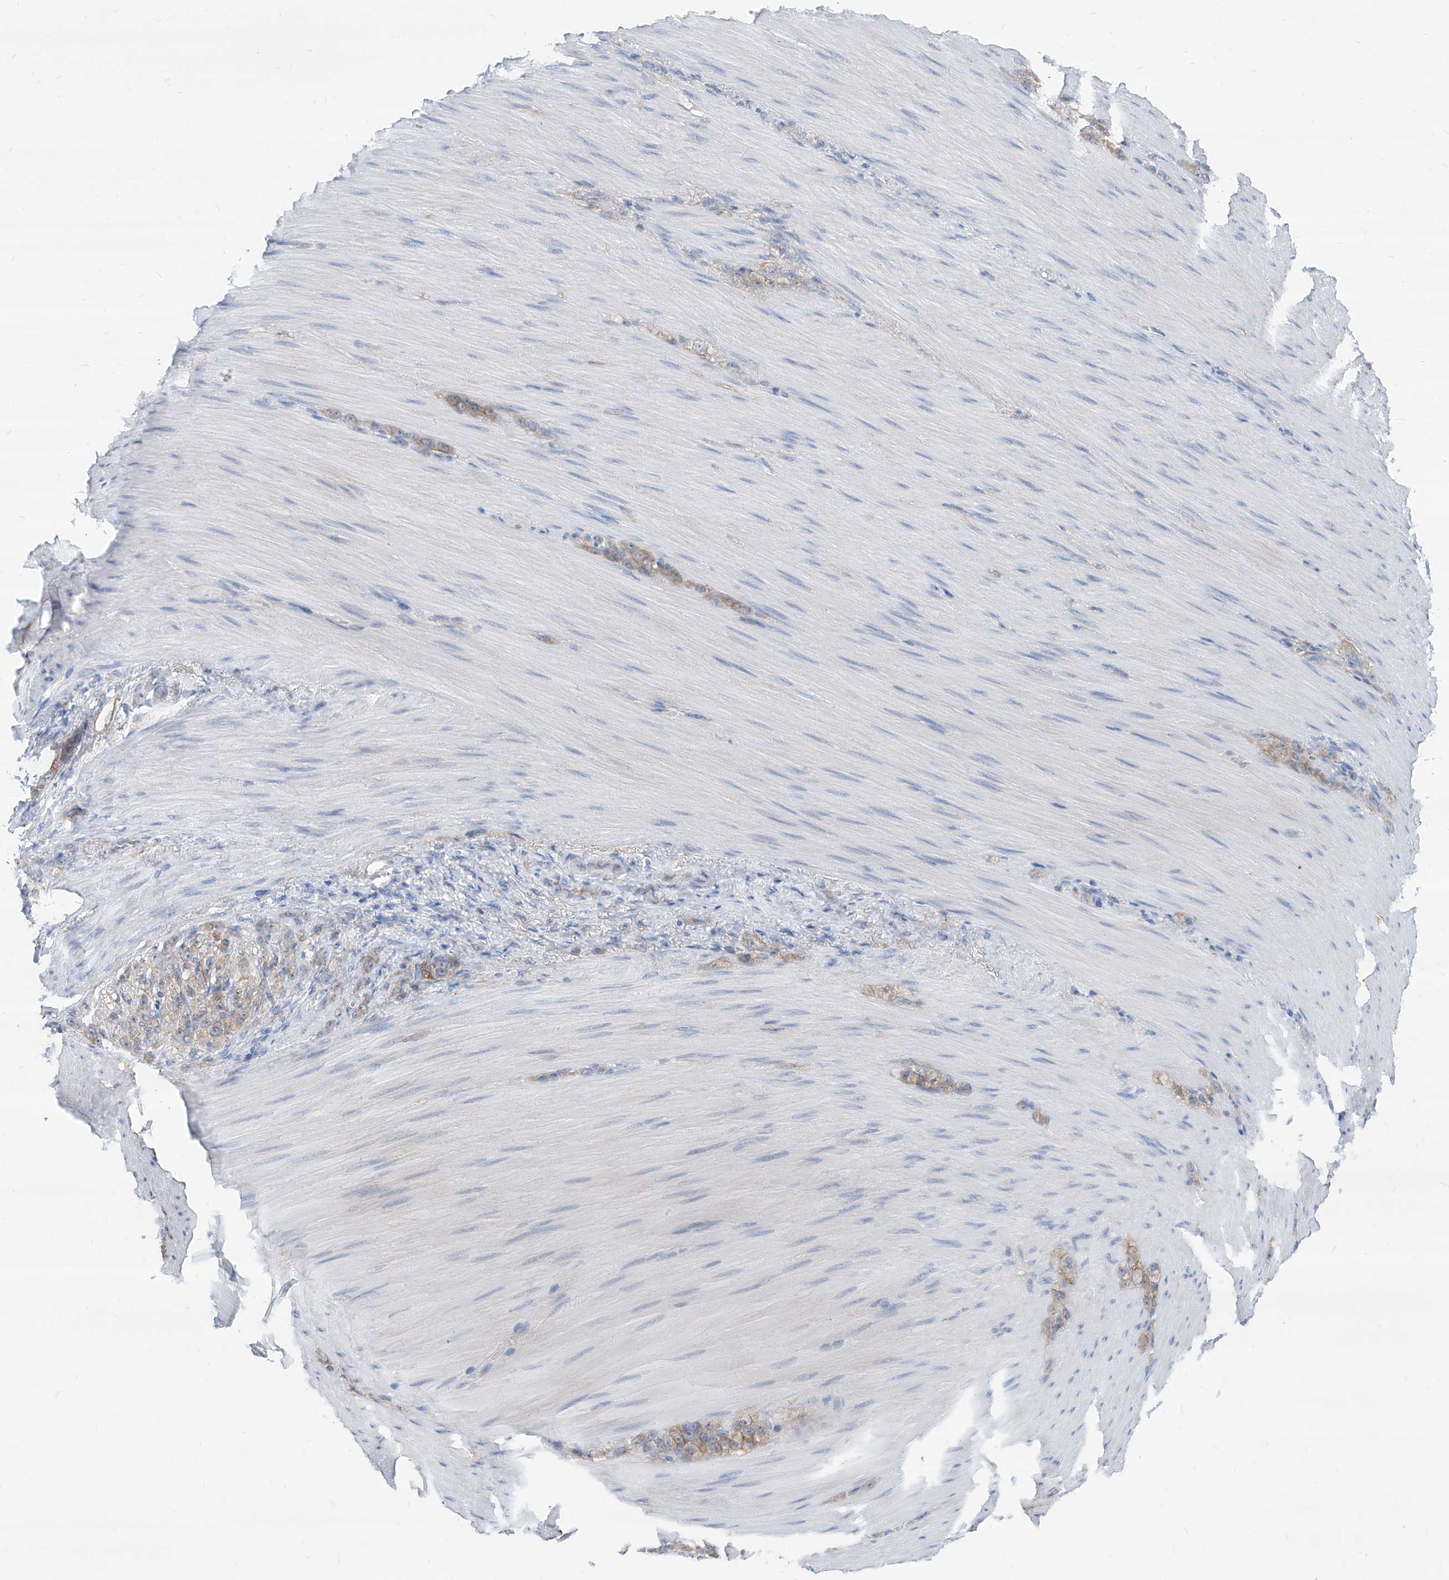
{"staining": {"intensity": "weak", "quantity": ">75%", "location": "cytoplasmic/membranous"}, "tissue": "stomach cancer", "cell_type": "Tumor cells", "image_type": "cancer", "snomed": [{"axis": "morphology", "description": "Normal tissue, NOS"}, {"axis": "morphology", "description": "Adenocarcinoma, NOS"}, {"axis": "topography", "description": "Stomach"}], "caption": "Immunohistochemistry of adenocarcinoma (stomach) reveals low levels of weak cytoplasmic/membranous positivity in approximately >75% of tumor cells.", "gene": "AKAP10", "patient": {"sex": "male", "age": 82}}